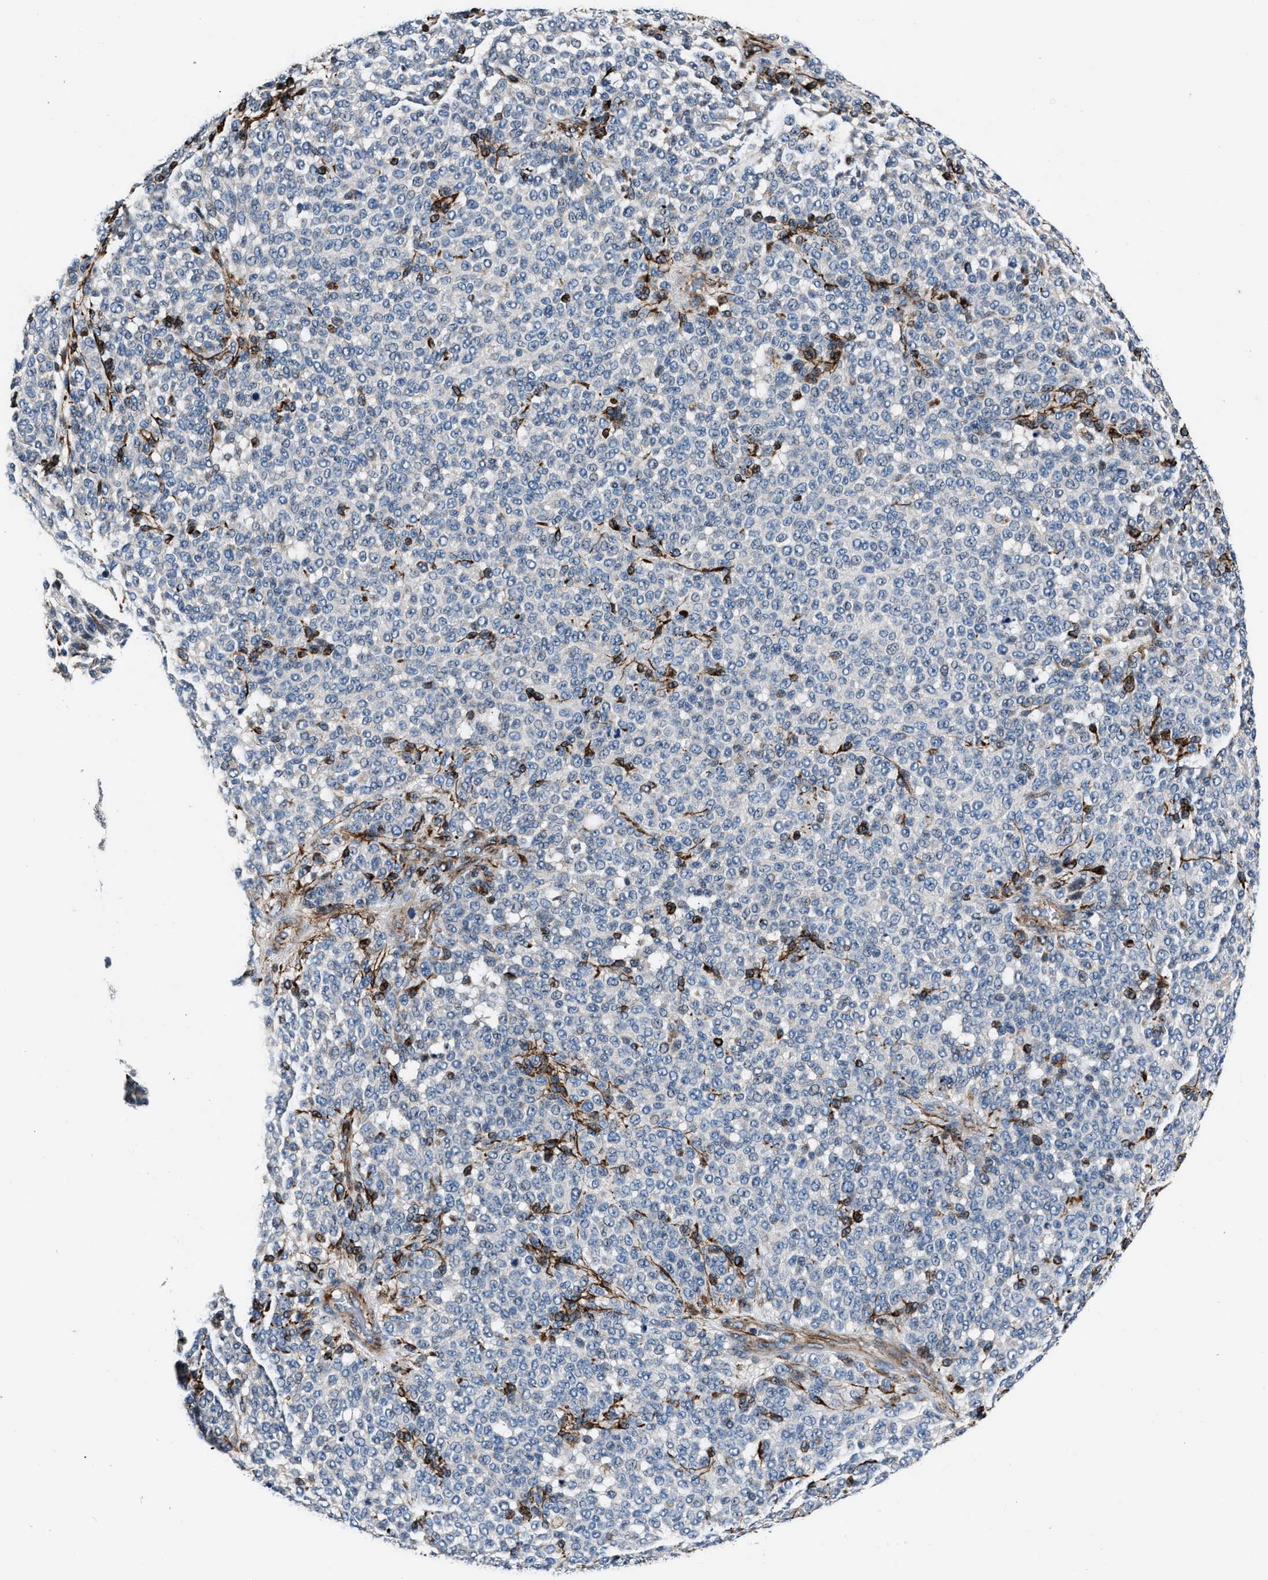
{"staining": {"intensity": "negative", "quantity": "none", "location": "none"}, "tissue": "melanoma", "cell_type": "Tumor cells", "image_type": "cancer", "snomed": [{"axis": "morphology", "description": "Malignant melanoma, NOS"}, {"axis": "topography", "description": "Skin"}], "caption": "IHC of human melanoma shows no expression in tumor cells.", "gene": "MPDZ", "patient": {"sex": "male", "age": 59}}